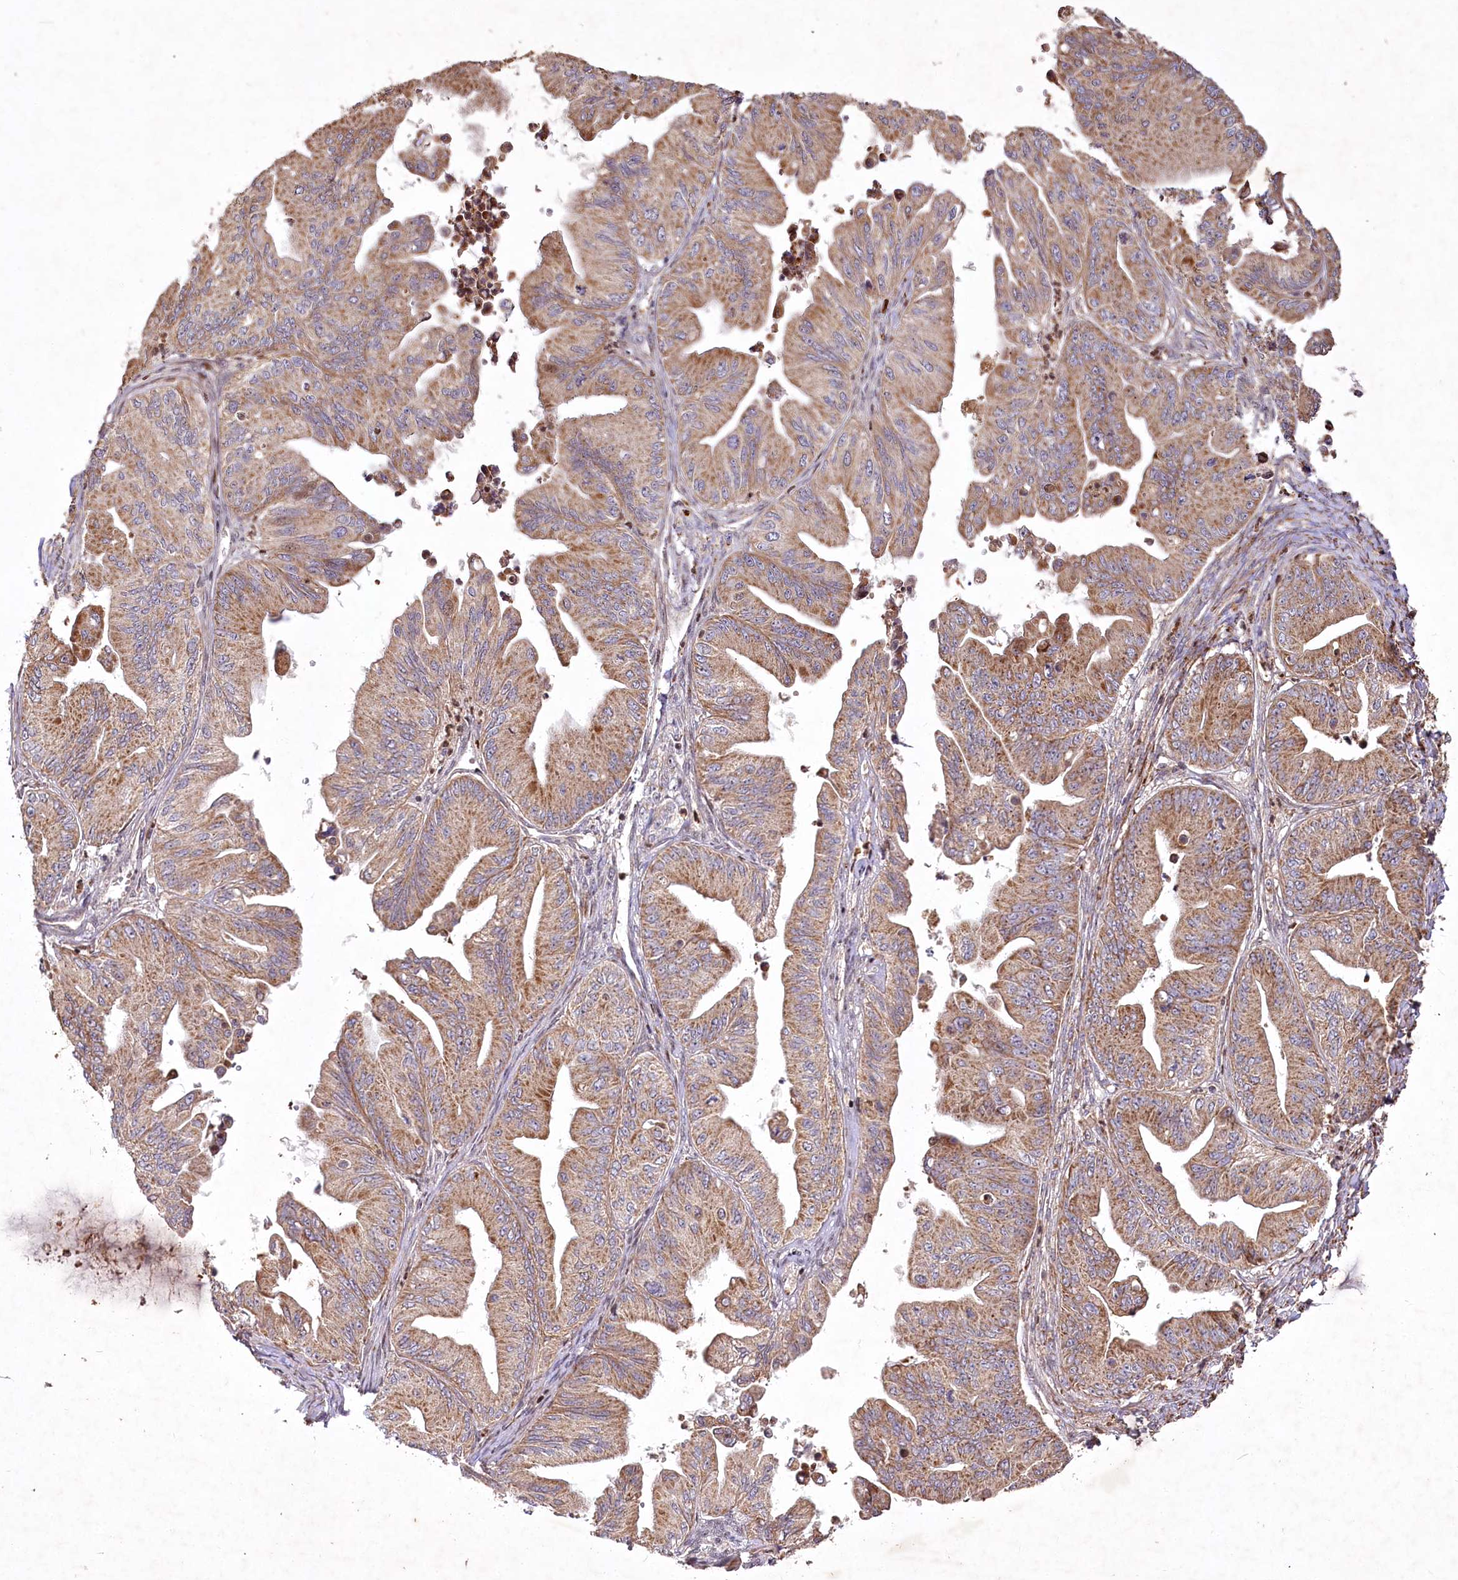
{"staining": {"intensity": "strong", "quantity": ">75%", "location": "cytoplasmic/membranous"}, "tissue": "ovarian cancer", "cell_type": "Tumor cells", "image_type": "cancer", "snomed": [{"axis": "morphology", "description": "Cystadenocarcinoma, mucinous, NOS"}, {"axis": "topography", "description": "Ovary"}], "caption": "Mucinous cystadenocarcinoma (ovarian) stained with a brown dye demonstrates strong cytoplasmic/membranous positive positivity in approximately >75% of tumor cells.", "gene": "PSTK", "patient": {"sex": "female", "age": 71}}